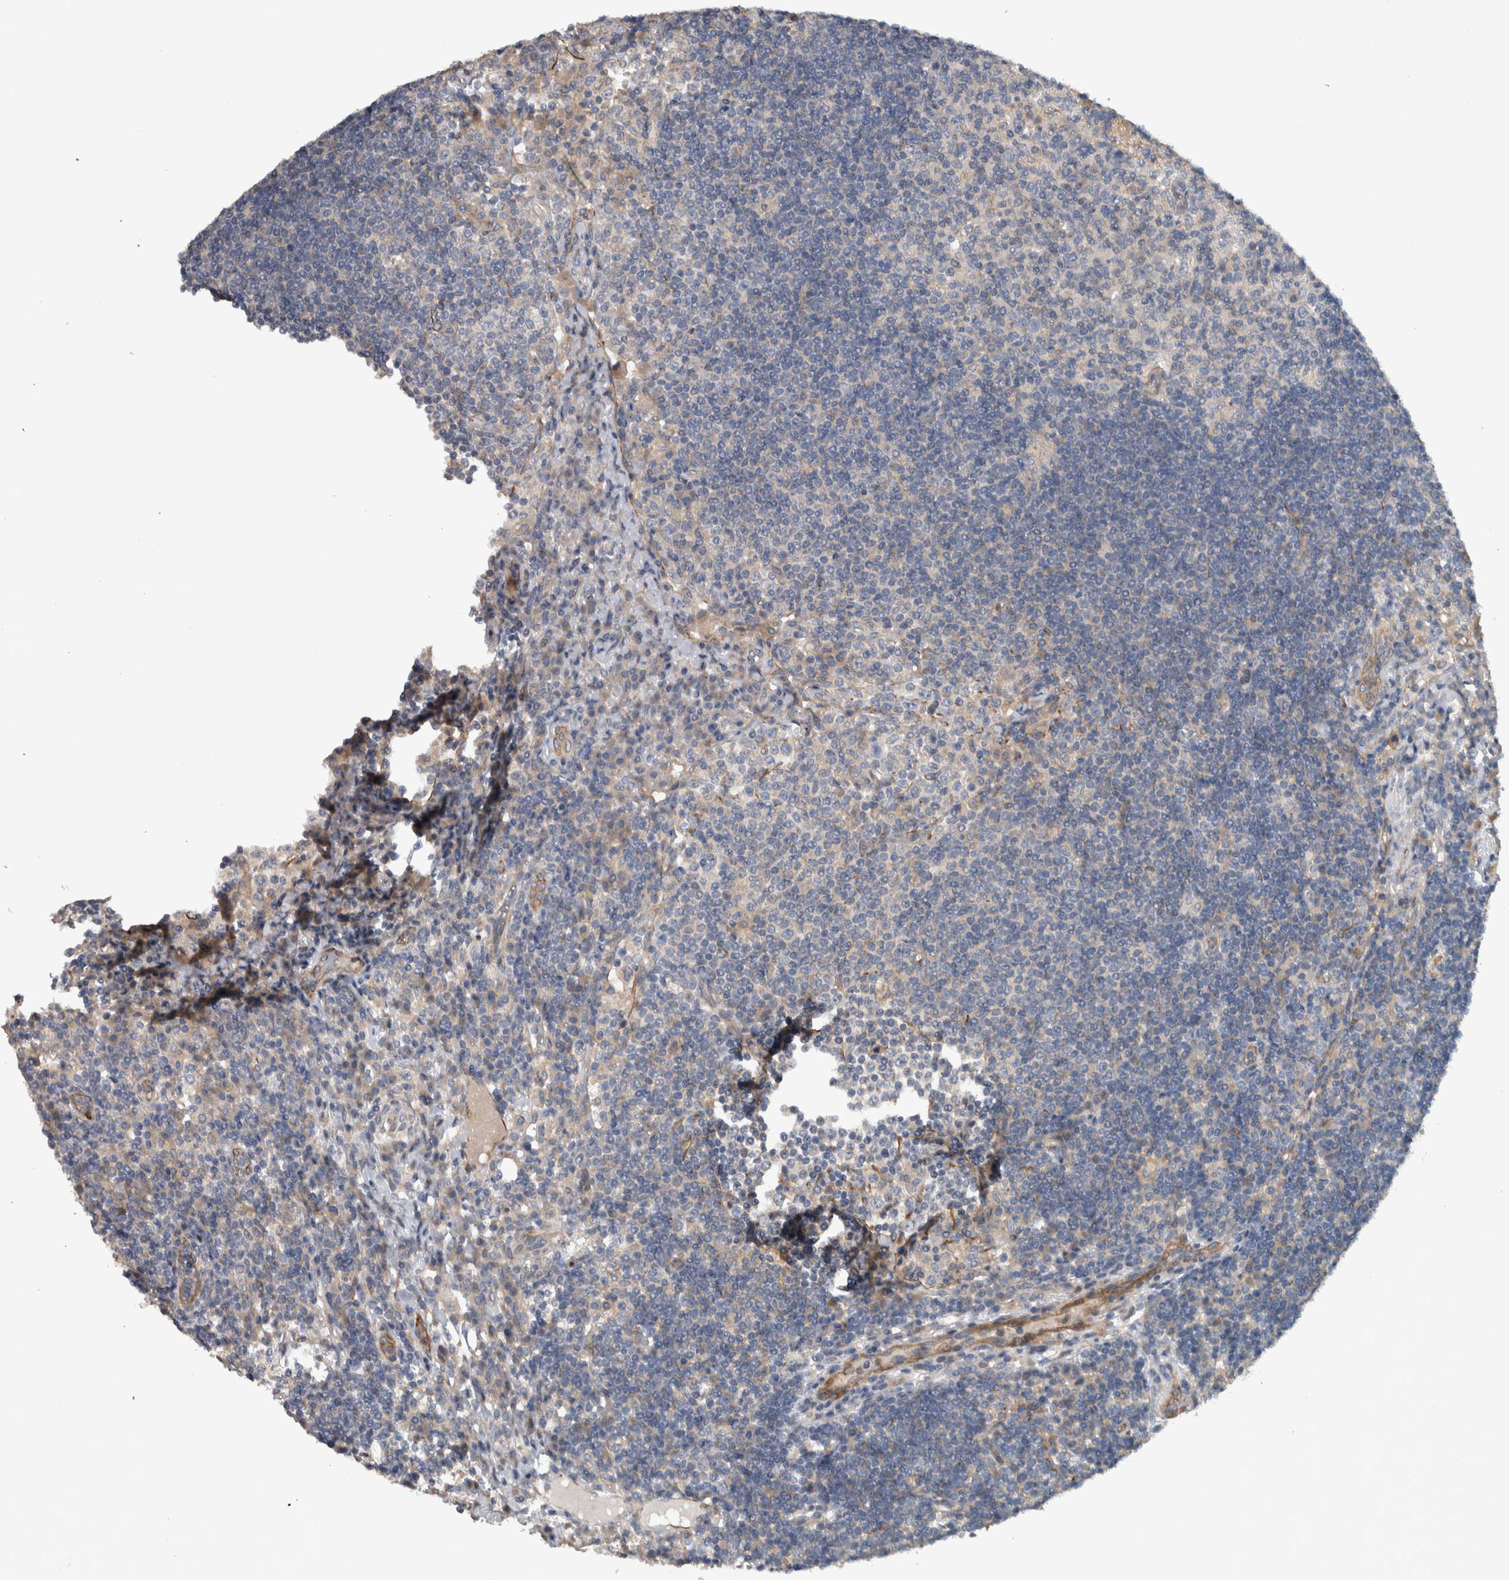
{"staining": {"intensity": "weak", "quantity": "<25%", "location": "cytoplasmic/membranous"}, "tissue": "lymph node", "cell_type": "Germinal center cells", "image_type": "normal", "snomed": [{"axis": "morphology", "description": "Normal tissue, NOS"}, {"axis": "topography", "description": "Lymph node"}], "caption": "Immunohistochemistry of benign human lymph node demonstrates no positivity in germinal center cells. (DAB immunohistochemistry with hematoxylin counter stain).", "gene": "NT5C2", "patient": {"sex": "female", "age": 53}}